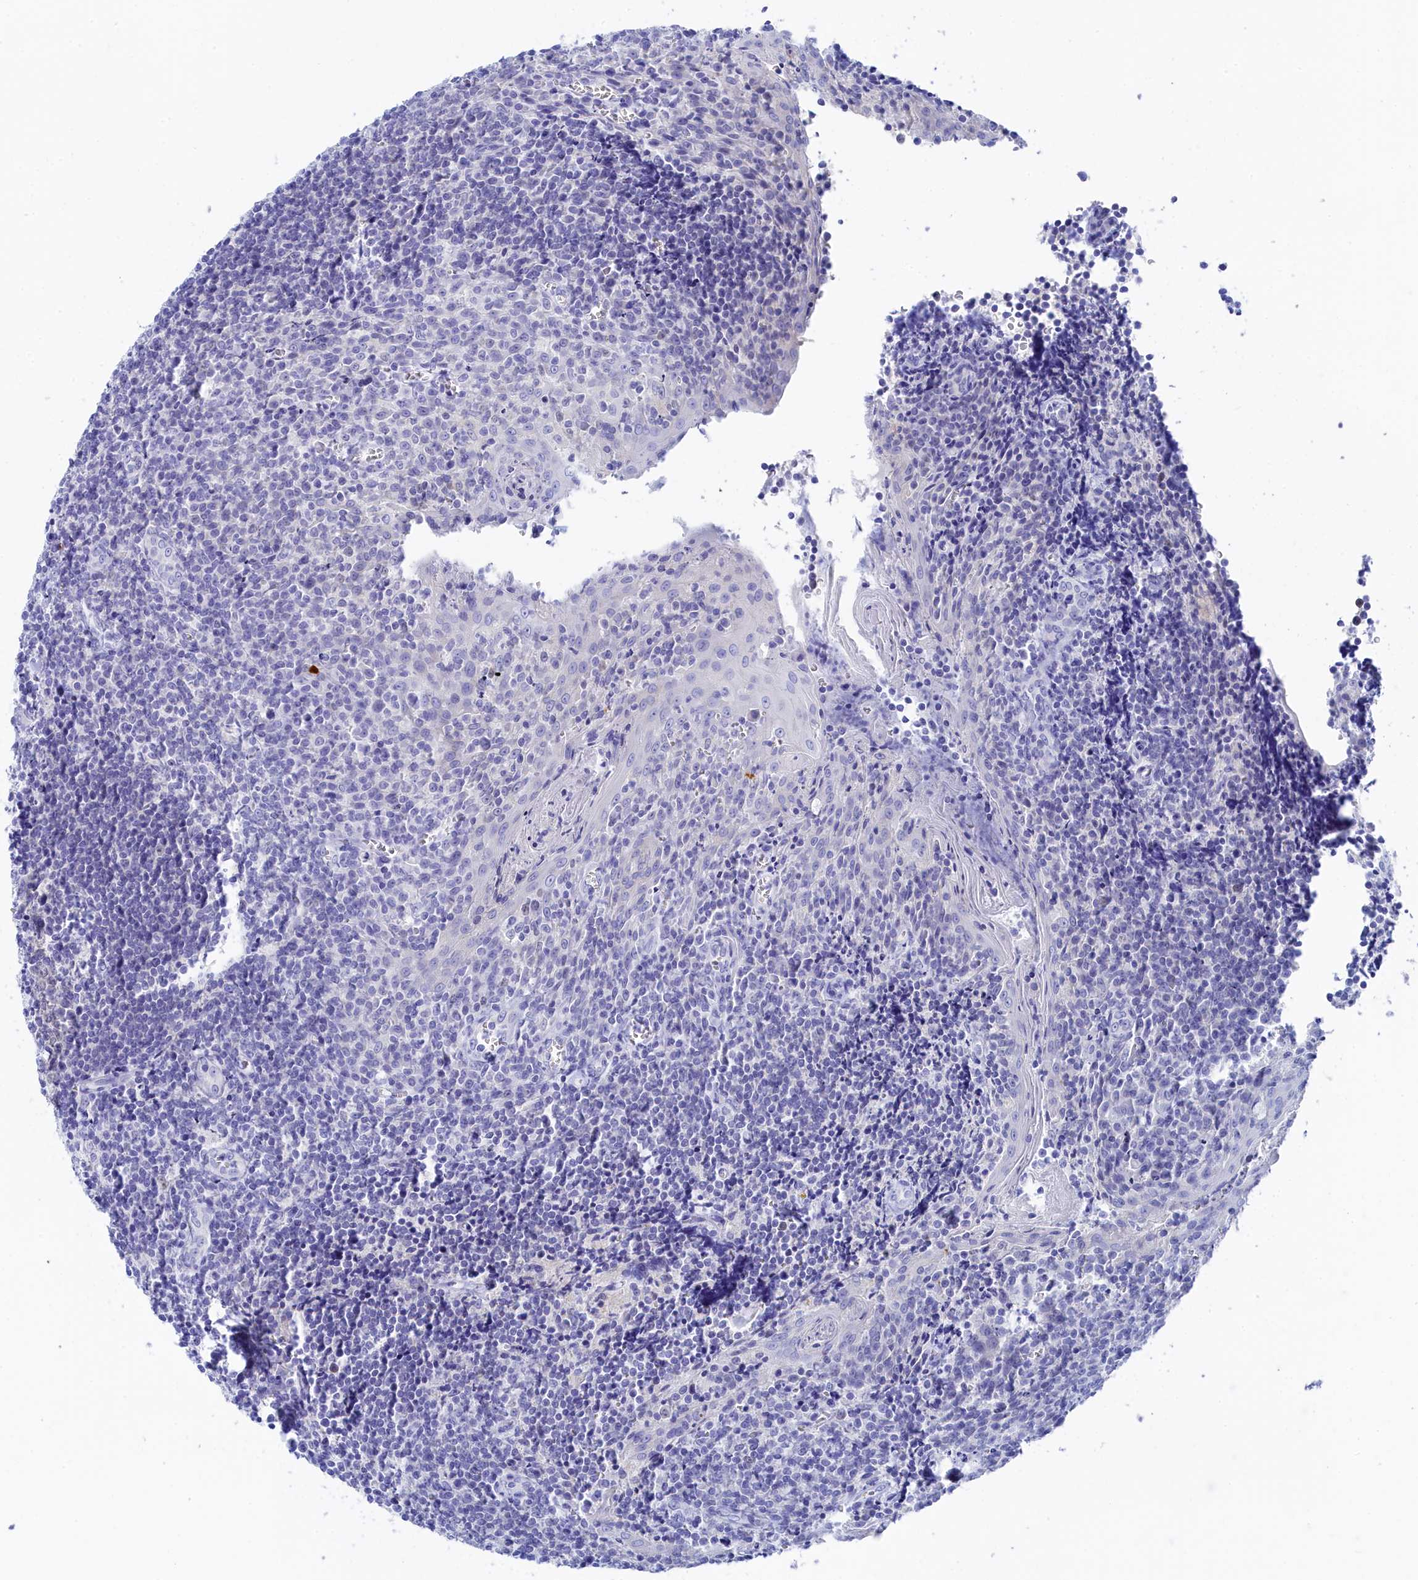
{"staining": {"intensity": "negative", "quantity": "none", "location": "none"}, "tissue": "tonsil", "cell_type": "Germinal center cells", "image_type": "normal", "snomed": [{"axis": "morphology", "description": "Normal tissue, NOS"}, {"axis": "topography", "description": "Tonsil"}], "caption": "This is an immunohistochemistry micrograph of unremarkable tonsil. There is no staining in germinal center cells.", "gene": "TRIM10", "patient": {"sex": "male", "age": 27}}